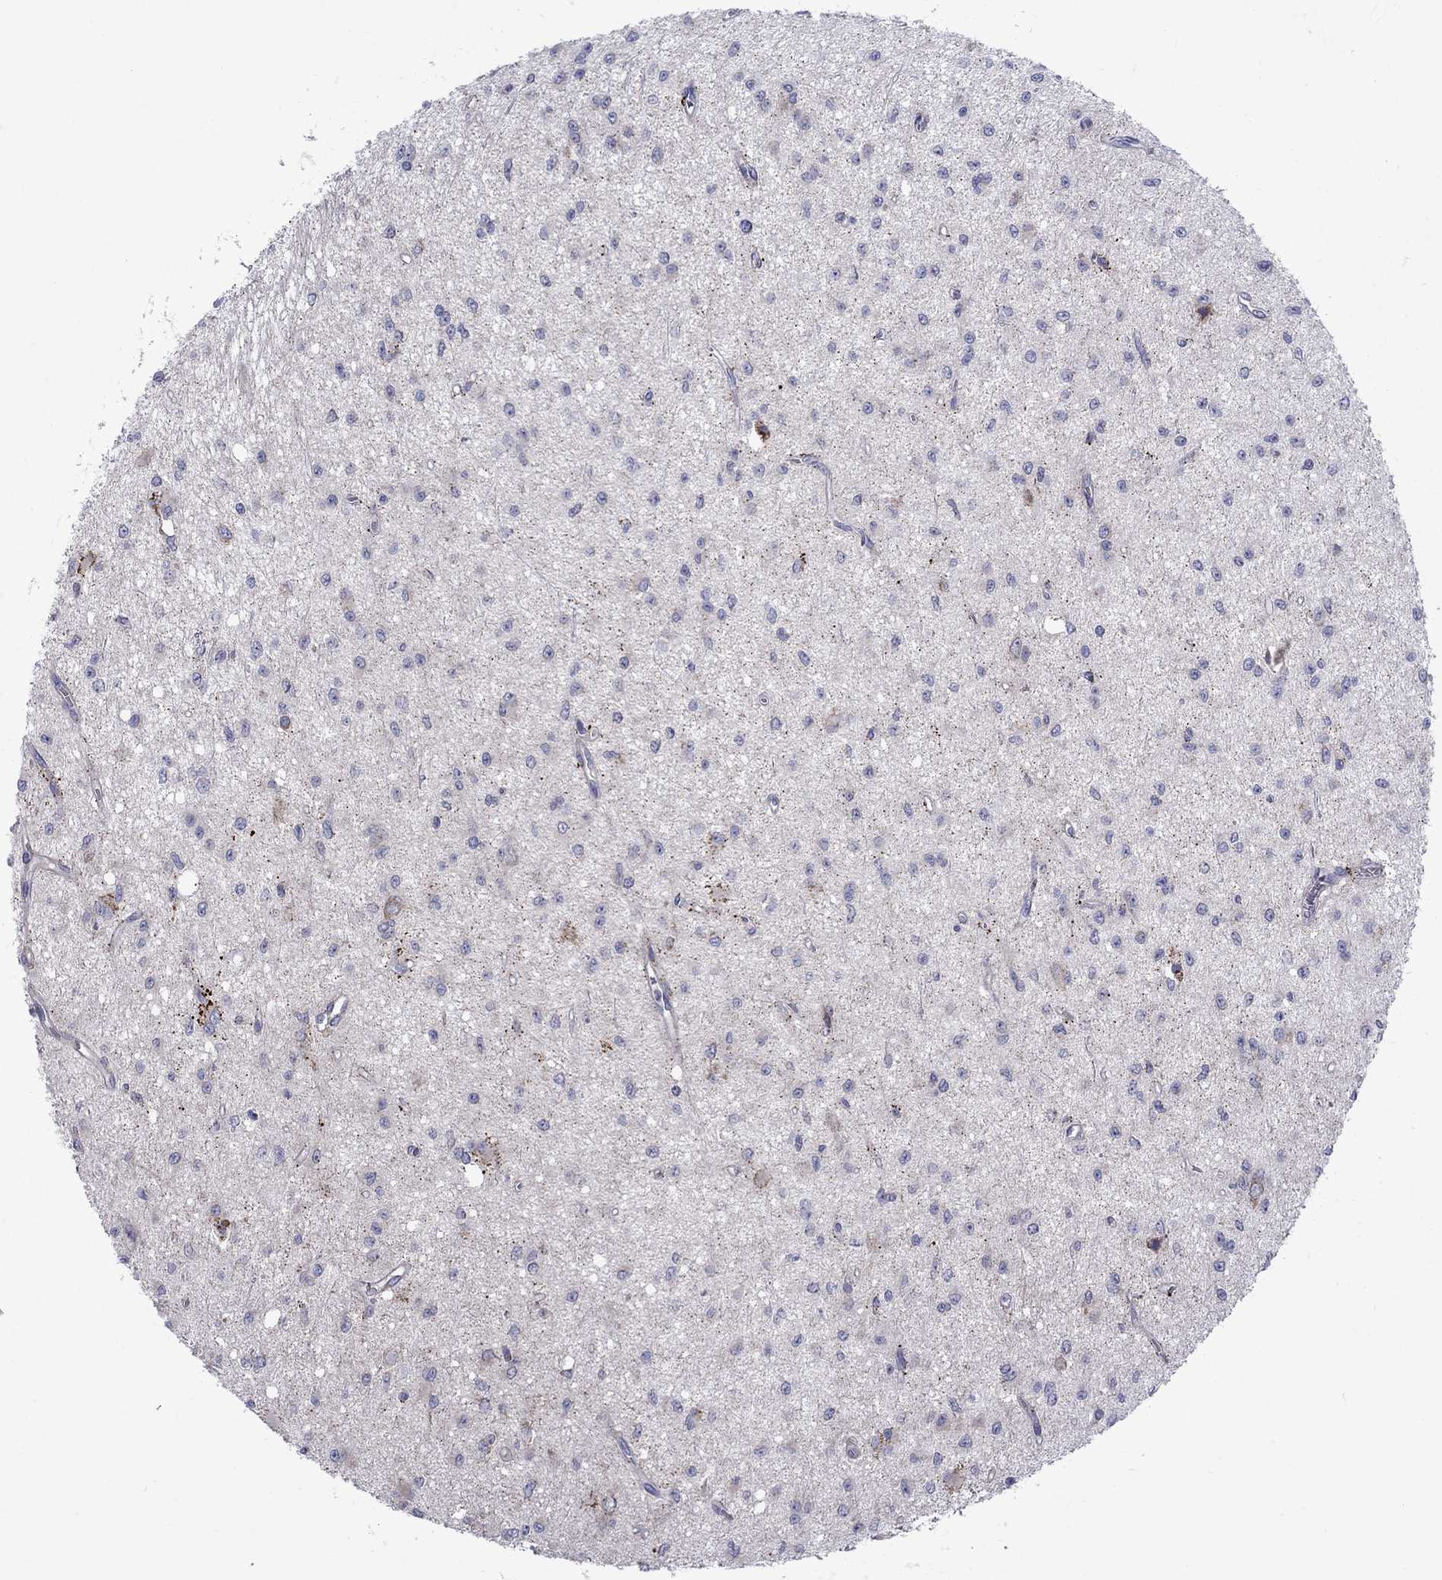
{"staining": {"intensity": "strong", "quantity": "<25%", "location": "cytoplasmic/membranous"}, "tissue": "glioma", "cell_type": "Tumor cells", "image_type": "cancer", "snomed": [{"axis": "morphology", "description": "Glioma, malignant, Low grade"}, {"axis": "topography", "description": "Brain"}], "caption": "Low-grade glioma (malignant) was stained to show a protein in brown. There is medium levels of strong cytoplasmic/membranous staining in approximately <25% of tumor cells. (Stains: DAB in brown, nuclei in blue, Microscopy: brightfield microscopy at high magnification).", "gene": "ASNS", "patient": {"sex": "female", "age": 45}}